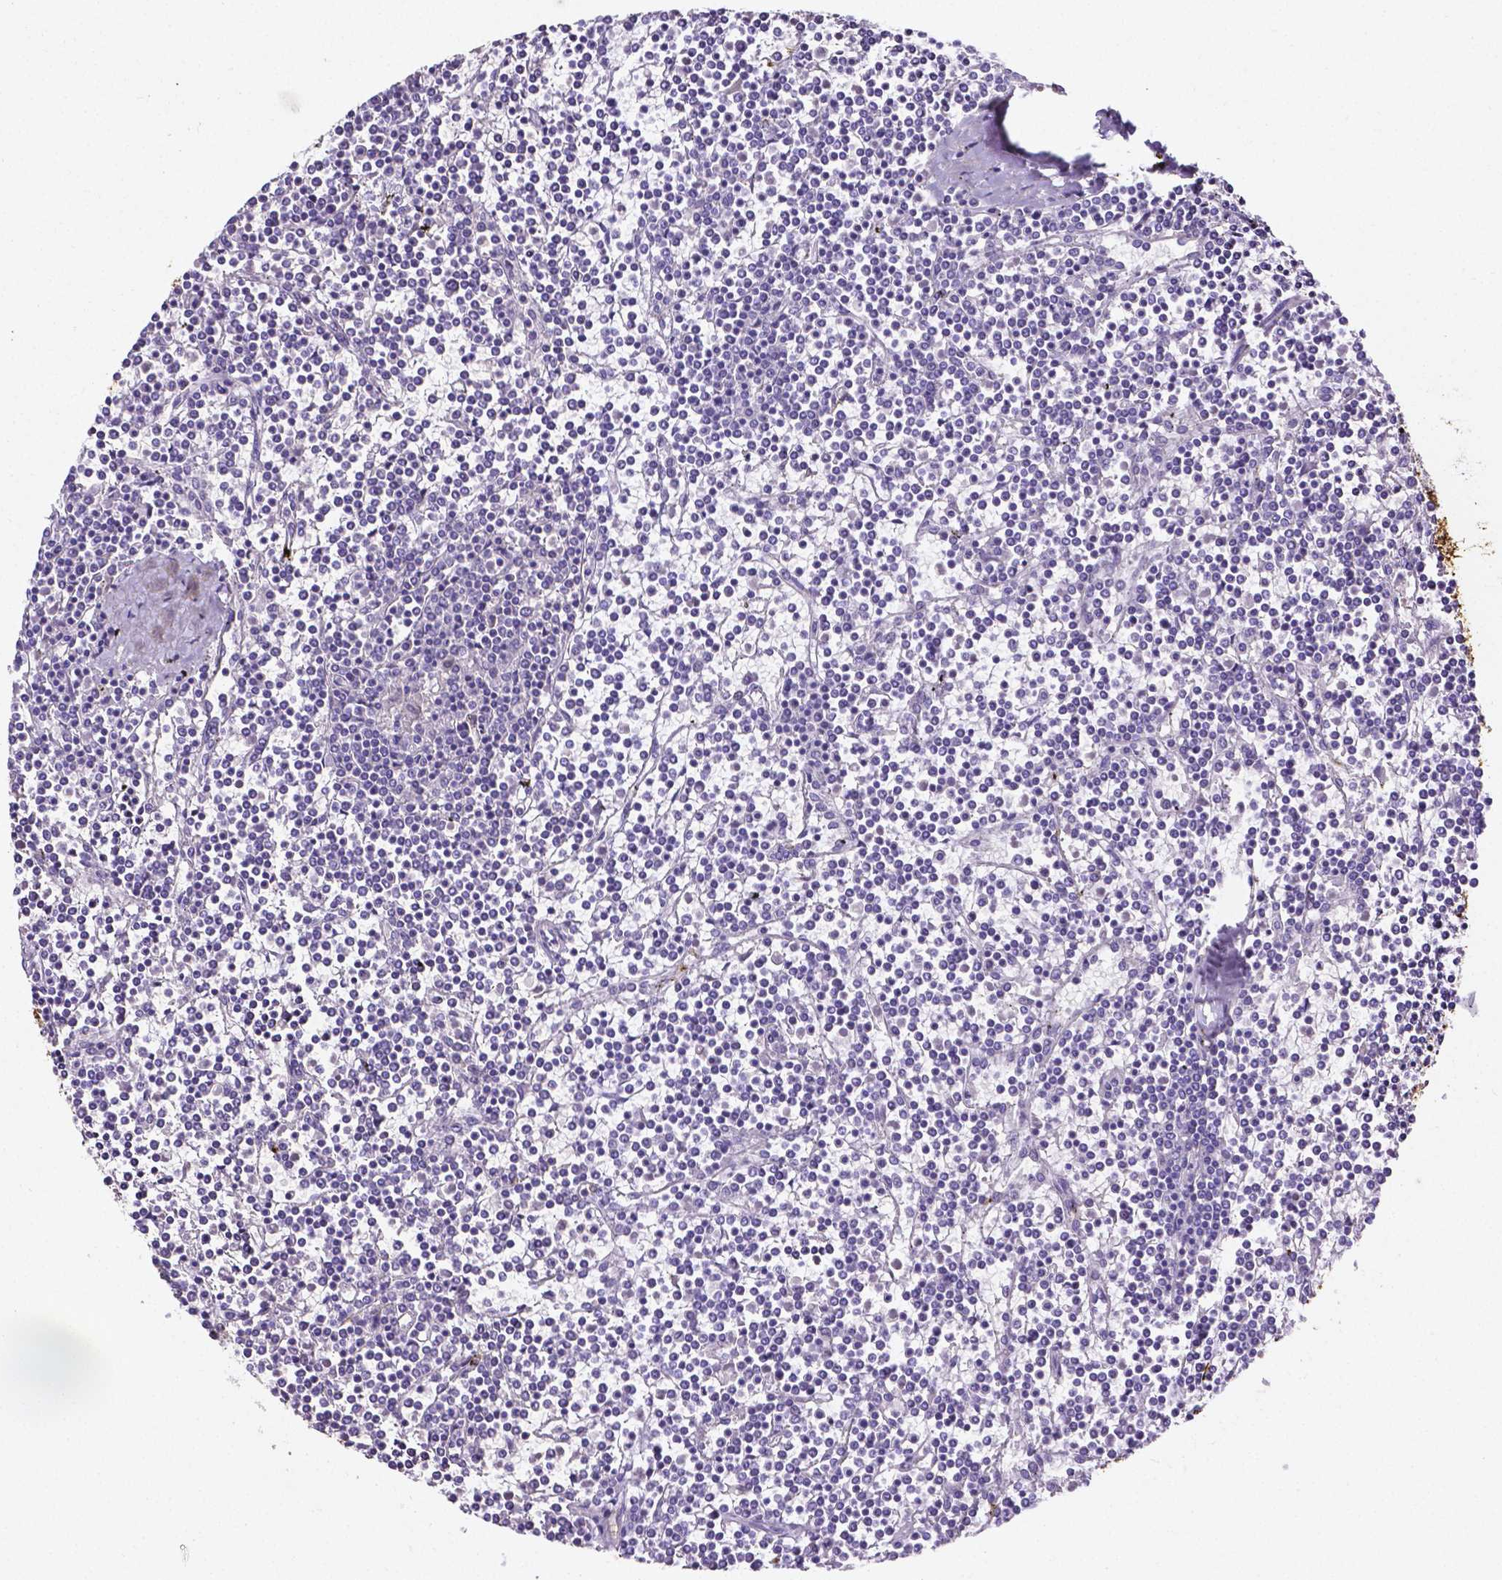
{"staining": {"intensity": "negative", "quantity": "none", "location": "none"}, "tissue": "lymphoma", "cell_type": "Tumor cells", "image_type": "cancer", "snomed": [{"axis": "morphology", "description": "Malignant lymphoma, non-Hodgkin's type, Low grade"}, {"axis": "topography", "description": "Spleen"}], "caption": "Immunohistochemistry micrograph of malignant lymphoma, non-Hodgkin's type (low-grade) stained for a protein (brown), which demonstrates no expression in tumor cells.", "gene": "SLC22A2", "patient": {"sex": "female", "age": 19}}